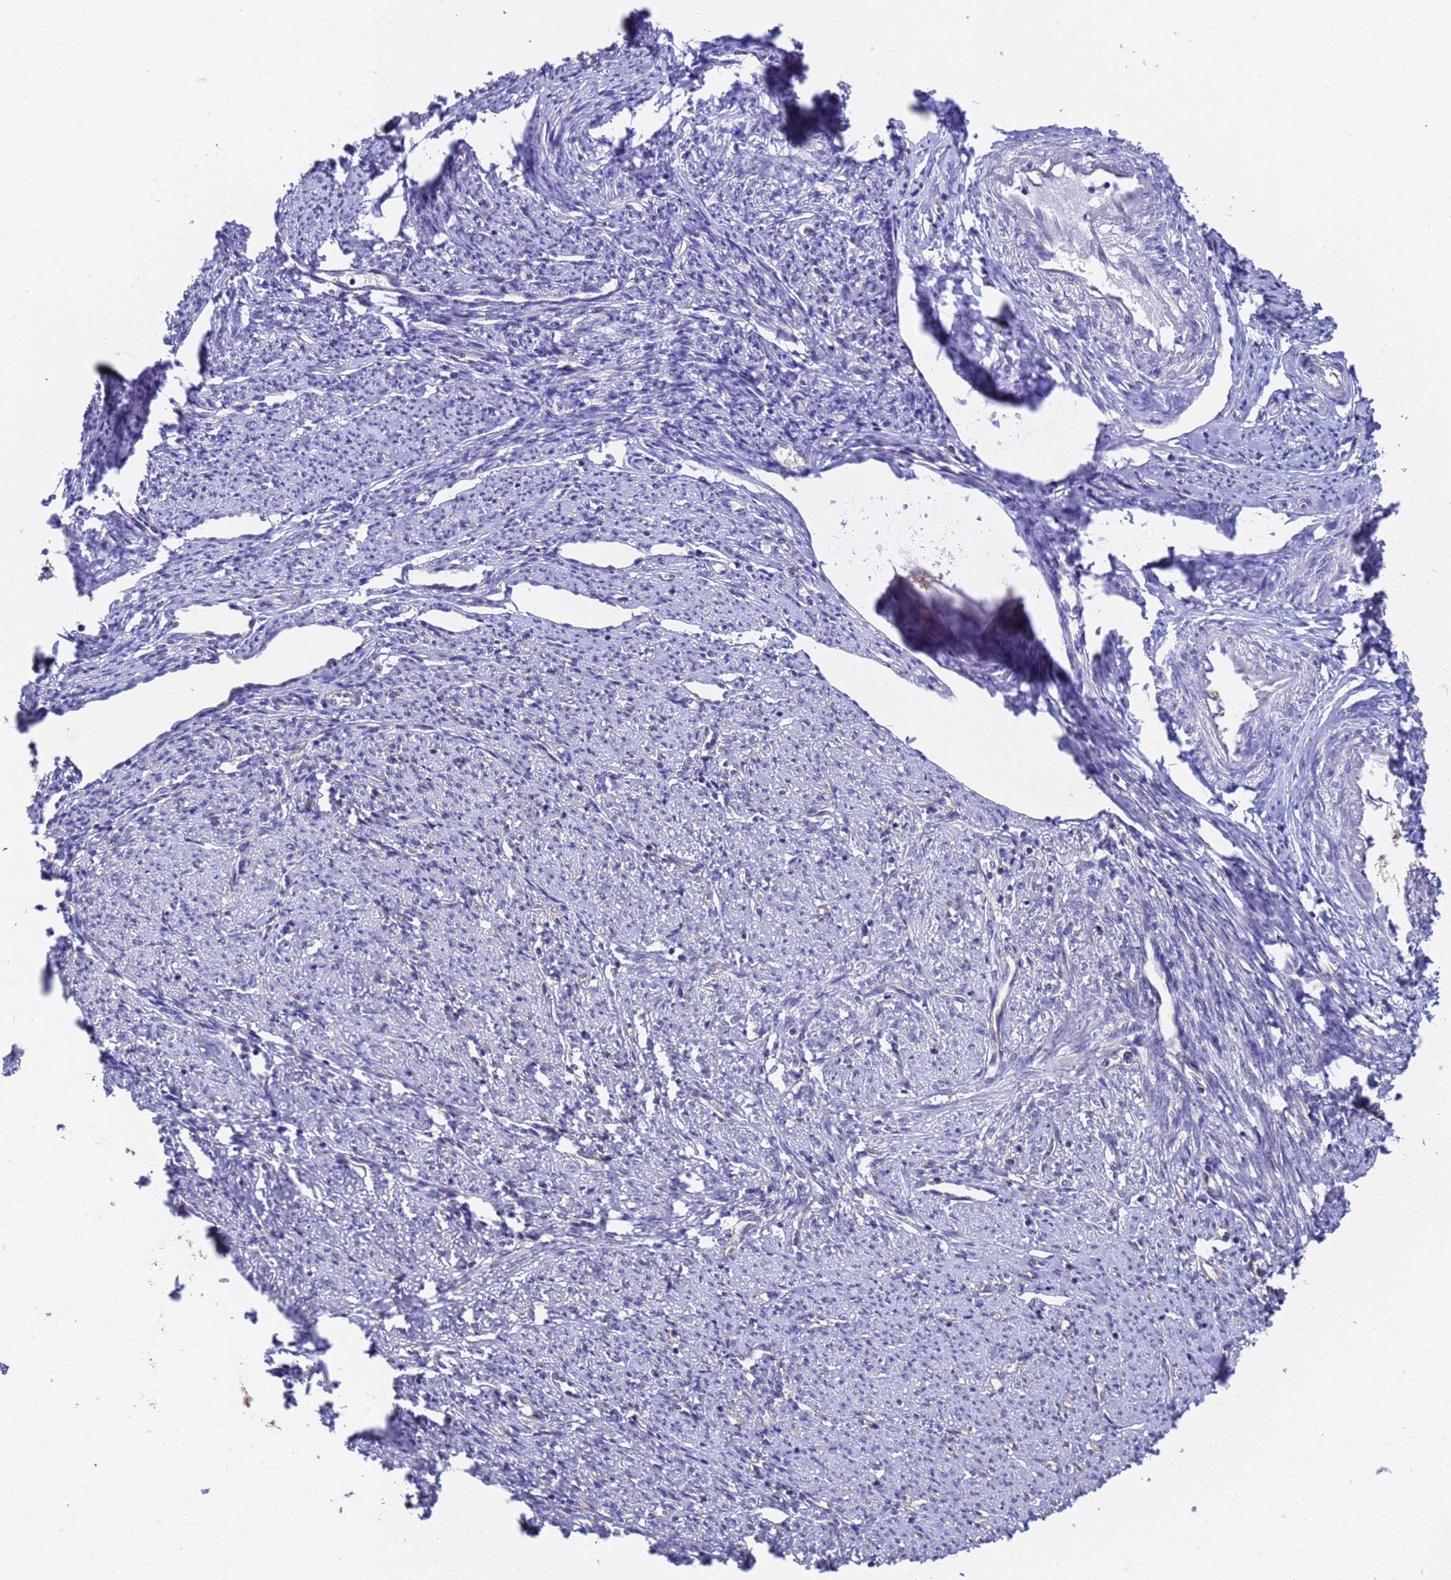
{"staining": {"intensity": "weak", "quantity": "<25%", "location": "cytoplasmic/membranous"}, "tissue": "smooth muscle", "cell_type": "Smooth muscle cells", "image_type": "normal", "snomed": [{"axis": "morphology", "description": "Normal tissue, NOS"}, {"axis": "topography", "description": "Smooth muscle"}, {"axis": "topography", "description": "Uterus"}], "caption": "Normal smooth muscle was stained to show a protein in brown. There is no significant expression in smooth muscle cells. (DAB (3,3'-diaminobenzidine) immunohistochemistry (IHC) visualized using brightfield microscopy, high magnification).", "gene": "FAM25A", "patient": {"sex": "female", "age": 59}}